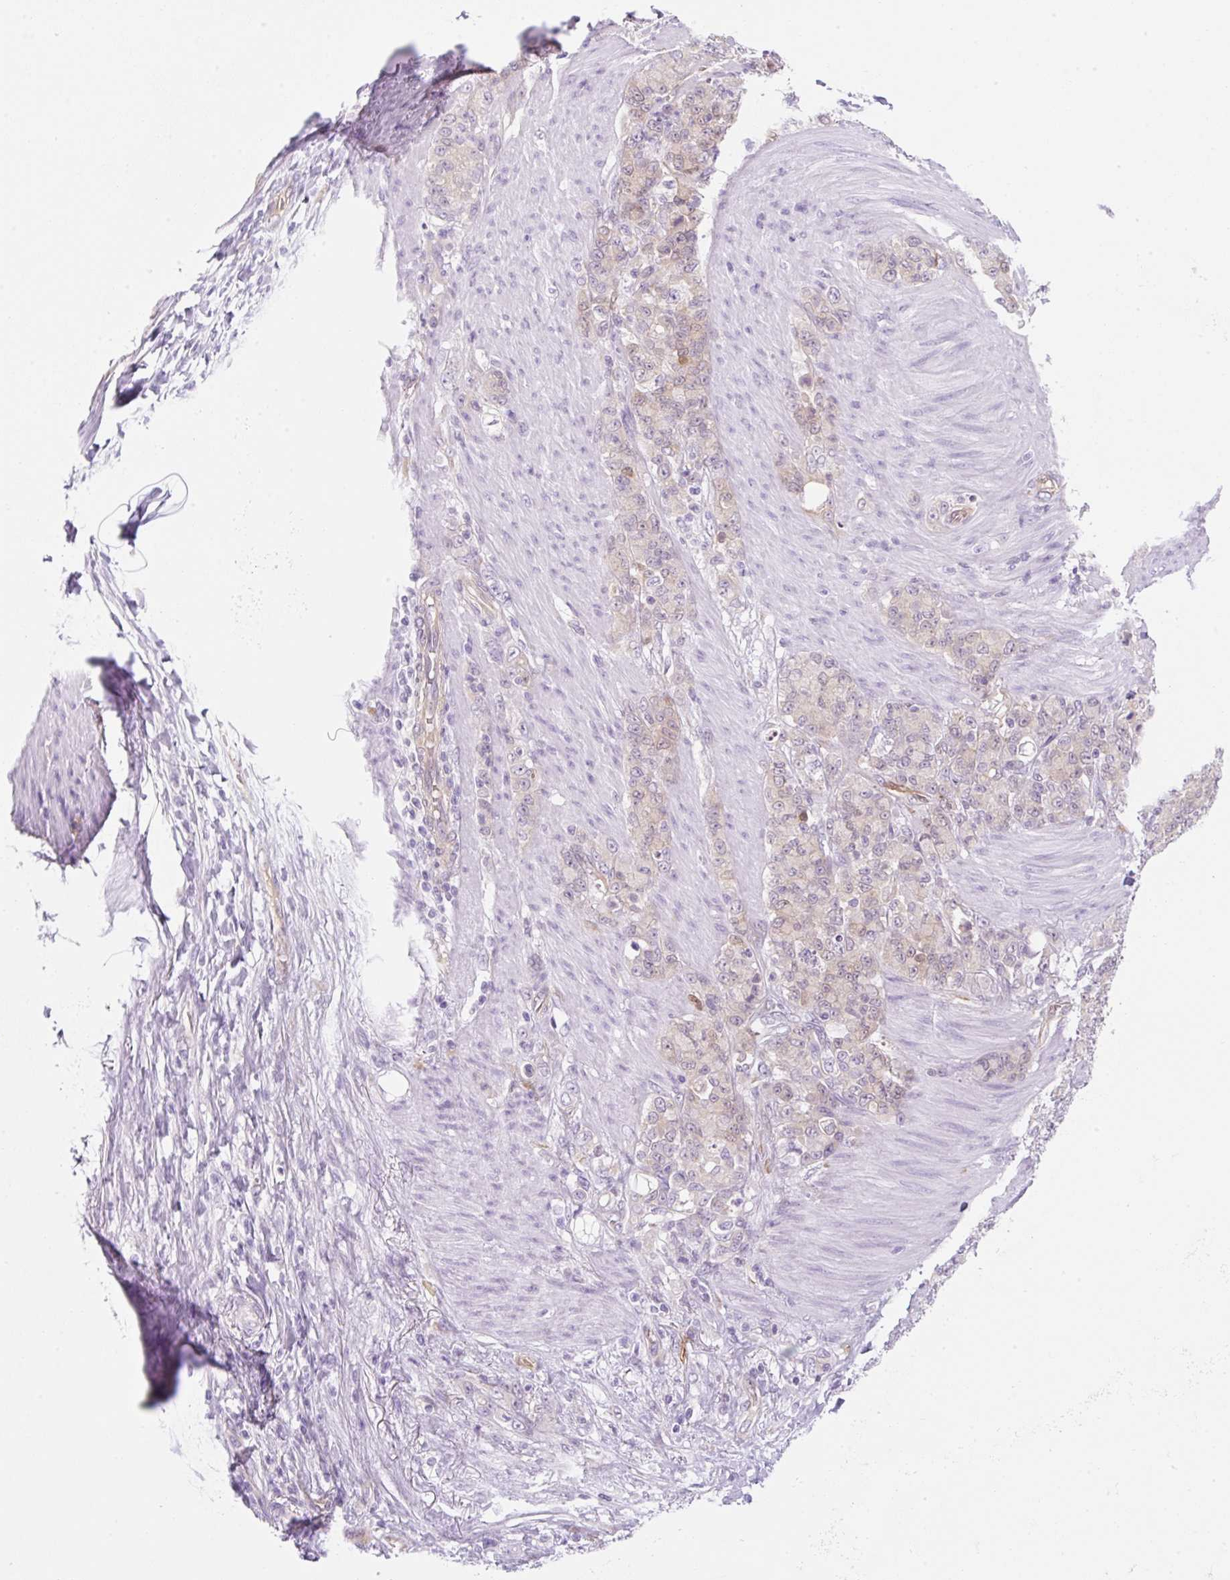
{"staining": {"intensity": "weak", "quantity": "<25%", "location": "cytoplasmic/membranous"}, "tissue": "stomach cancer", "cell_type": "Tumor cells", "image_type": "cancer", "snomed": [{"axis": "morphology", "description": "Adenocarcinoma, NOS"}, {"axis": "topography", "description": "Stomach"}], "caption": "Tumor cells show no significant protein staining in stomach cancer.", "gene": "FABP5", "patient": {"sex": "female", "age": 79}}